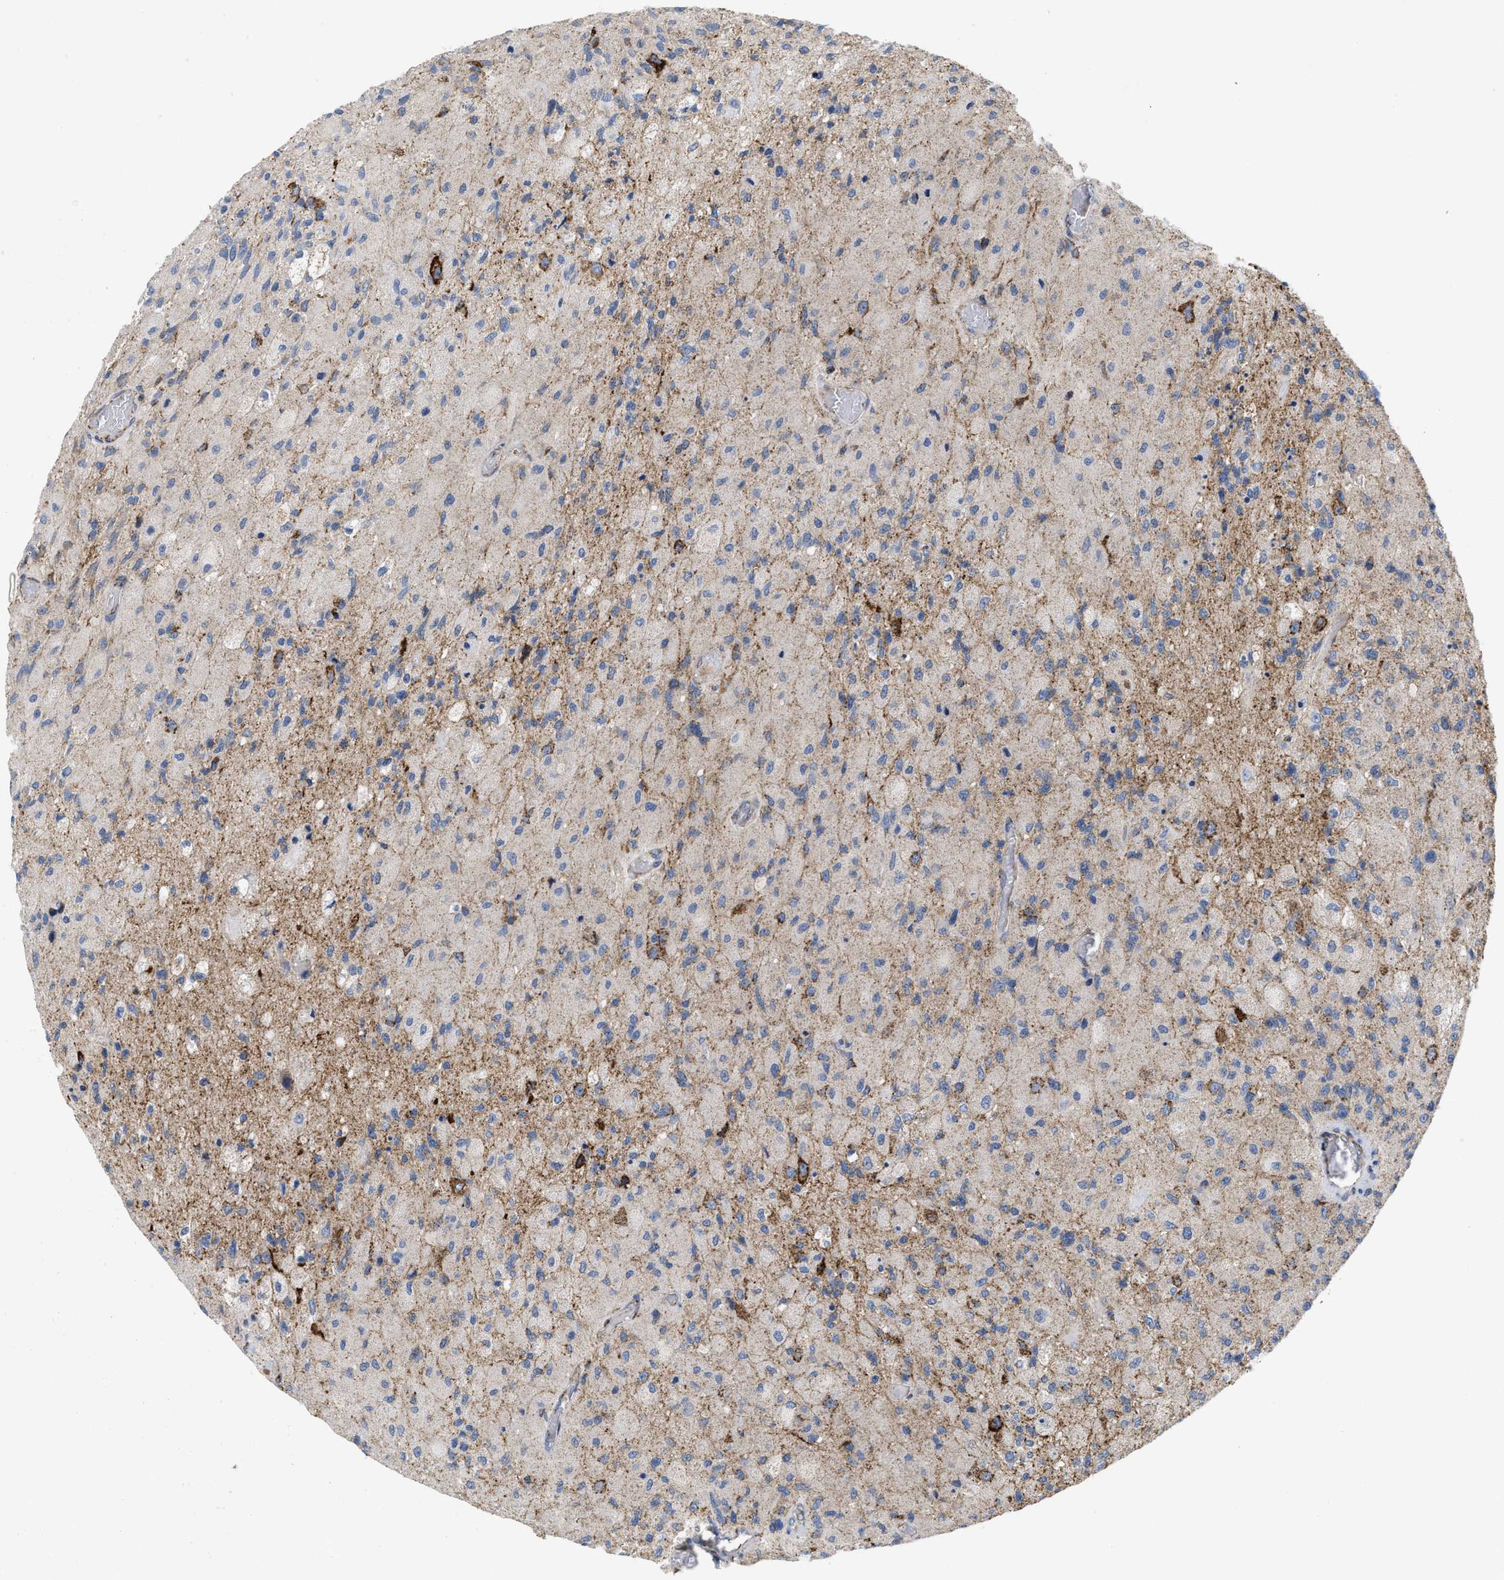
{"staining": {"intensity": "strong", "quantity": "<25%", "location": "cytoplasmic/membranous"}, "tissue": "glioma", "cell_type": "Tumor cells", "image_type": "cancer", "snomed": [{"axis": "morphology", "description": "Normal tissue, NOS"}, {"axis": "morphology", "description": "Glioma, malignant, High grade"}, {"axis": "topography", "description": "Cerebral cortex"}], "caption": "Protein expression analysis of human glioma reveals strong cytoplasmic/membranous staining in about <25% of tumor cells.", "gene": "GRB10", "patient": {"sex": "male", "age": 77}}